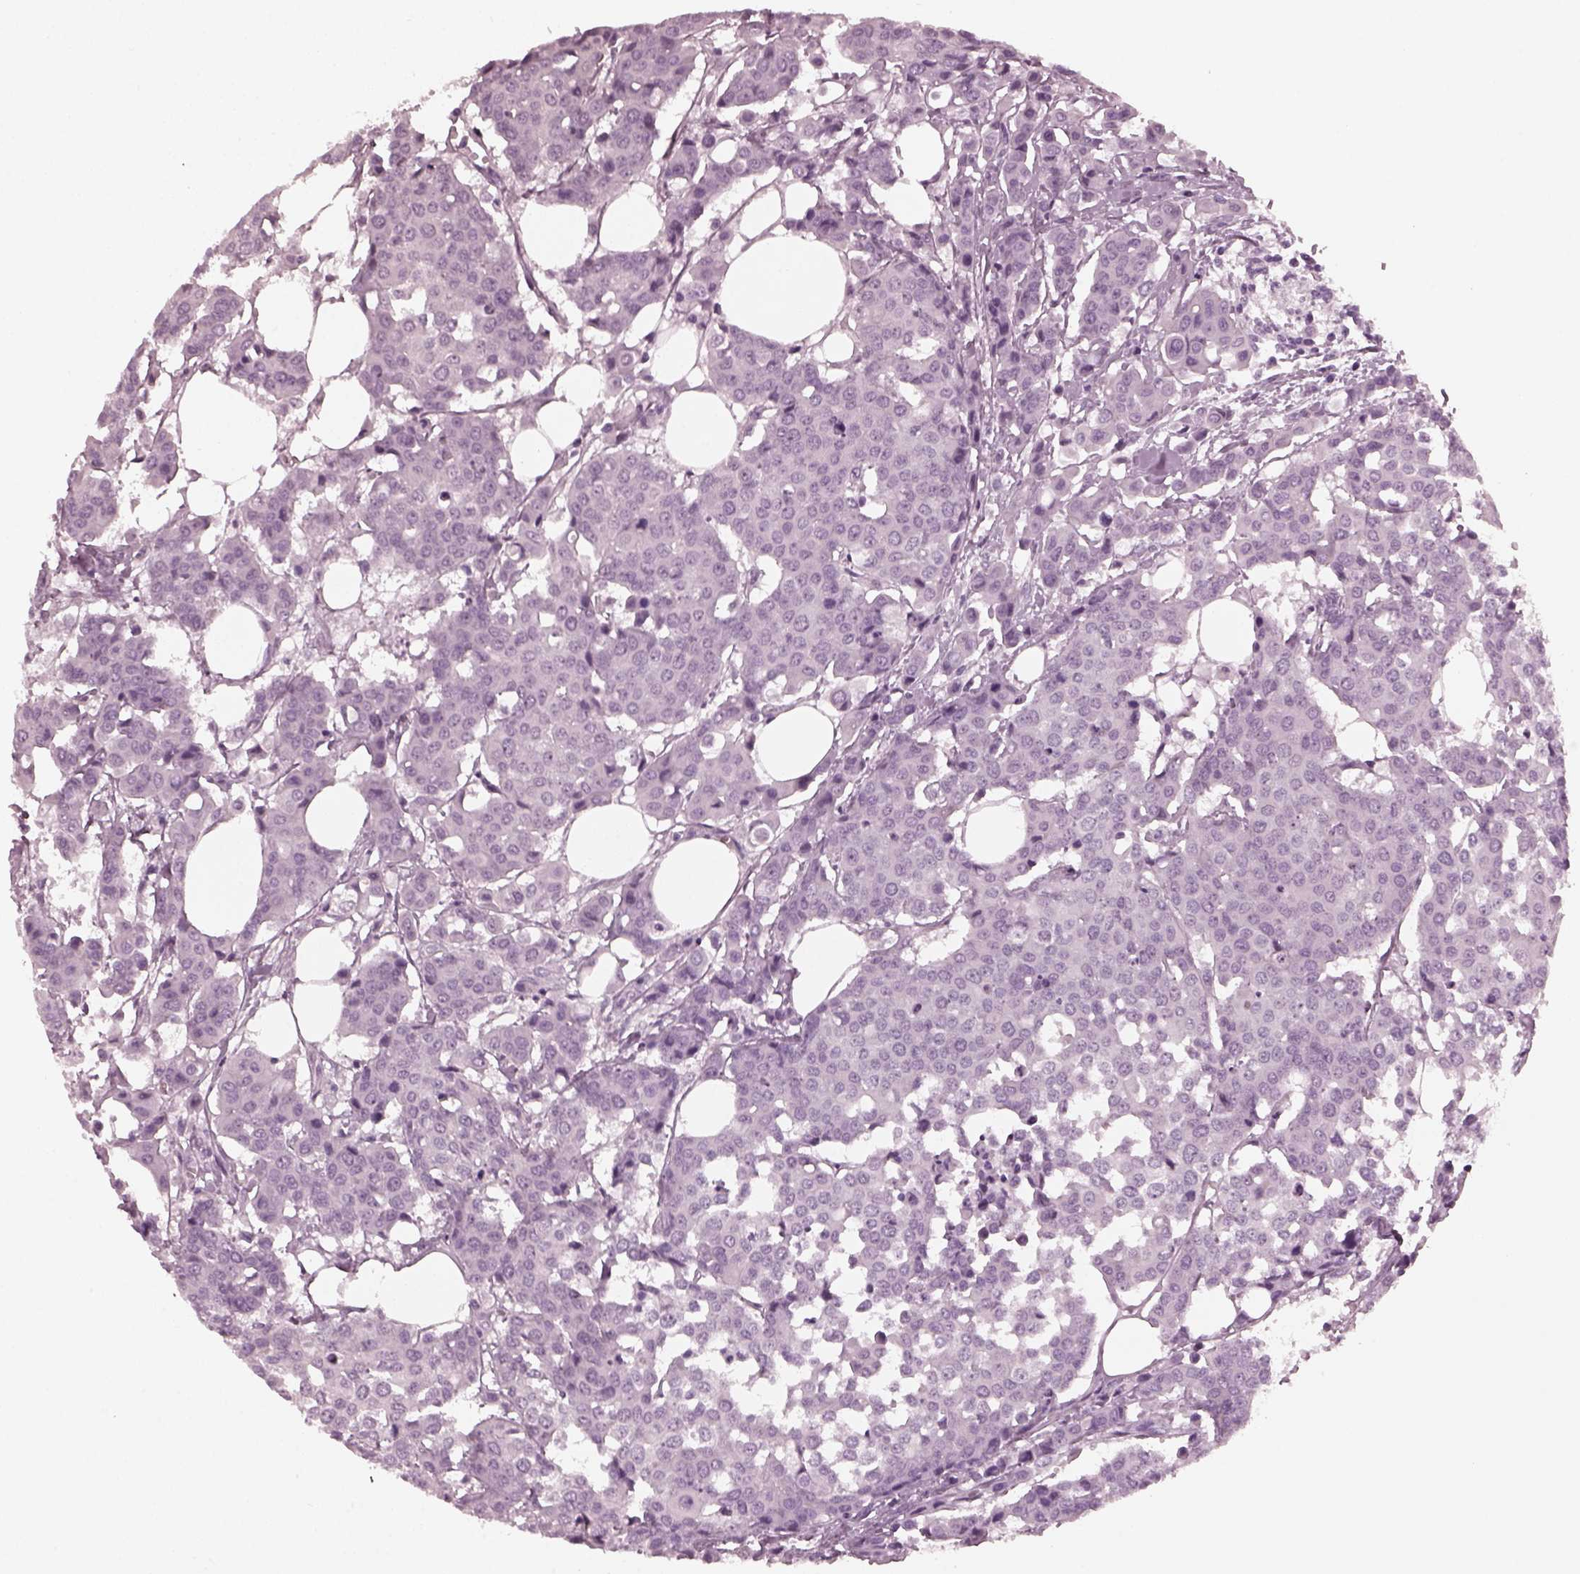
{"staining": {"intensity": "negative", "quantity": "none", "location": "none"}, "tissue": "carcinoid", "cell_type": "Tumor cells", "image_type": "cancer", "snomed": [{"axis": "morphology", "description": "Carcinoid, malignant, NOS"}, {"axis": "topography", "description": "Colon"}], "caption": "A high-resolution image shows IHC staining of carcinoid, which reveals no significant expression in tumor cells.", "gene": "GRM6", "patient": {"sex": "male", "age": 81}}